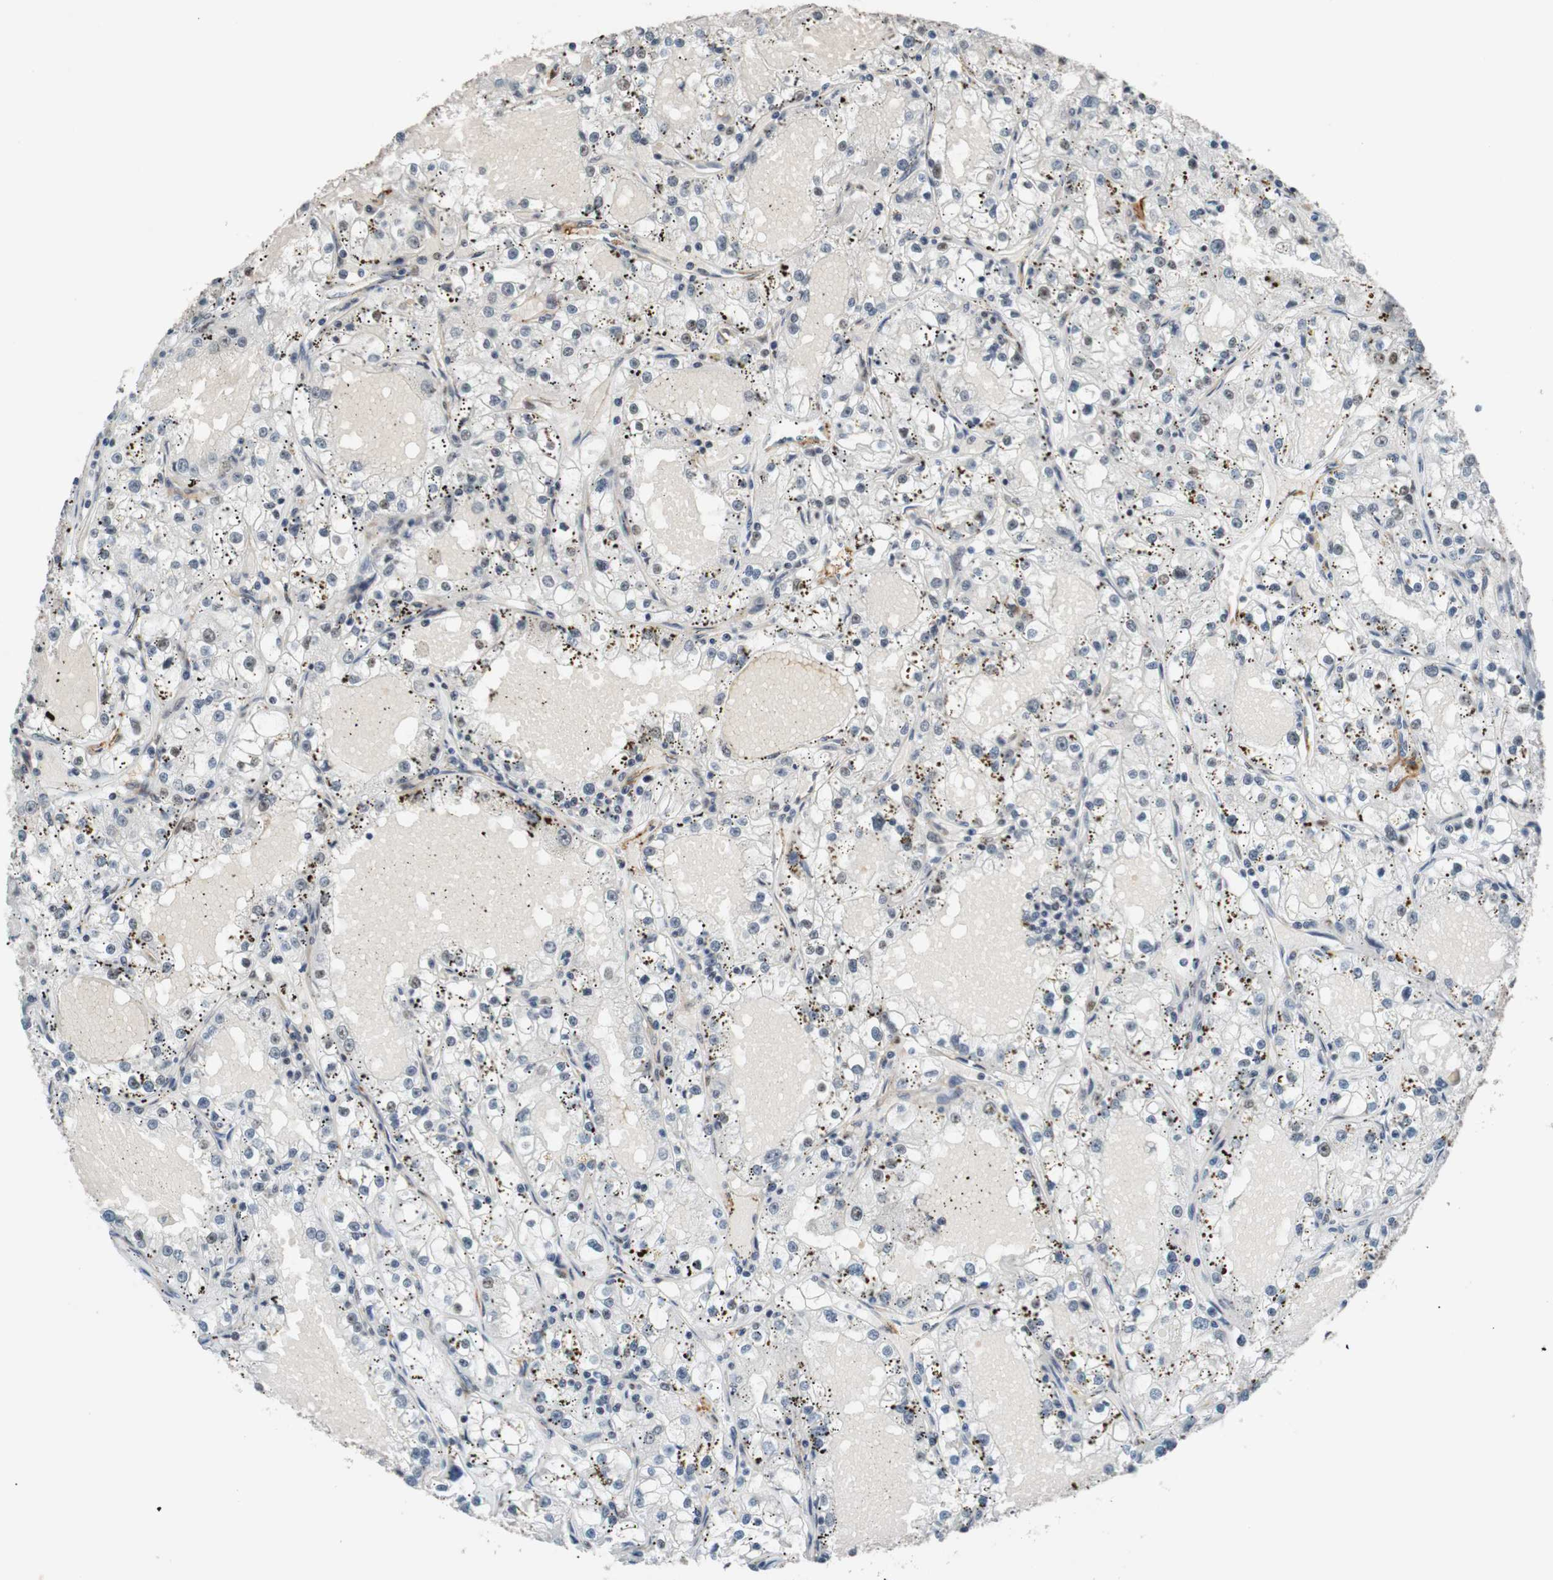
{"staining": {"intensity": "negative", "quantity": "none", "location": "none"}, "tissue": "renal cancer", "cell_type": "Tumor cells", "image_type": "cancer", "snomed": [{"axis": "morphology", "description": "Adenocarcinoma, NOS"}, {"axis": "topography", "description": "Kidney"}], "caption": "High power microscopy micrograph of an immunohistochemistry micrograph of adenocarcinoma (renal), revealing no significant positivity in tumor cells.", "gene": "HEXIM1", "patient": {"sex": "male", "age": 56}}